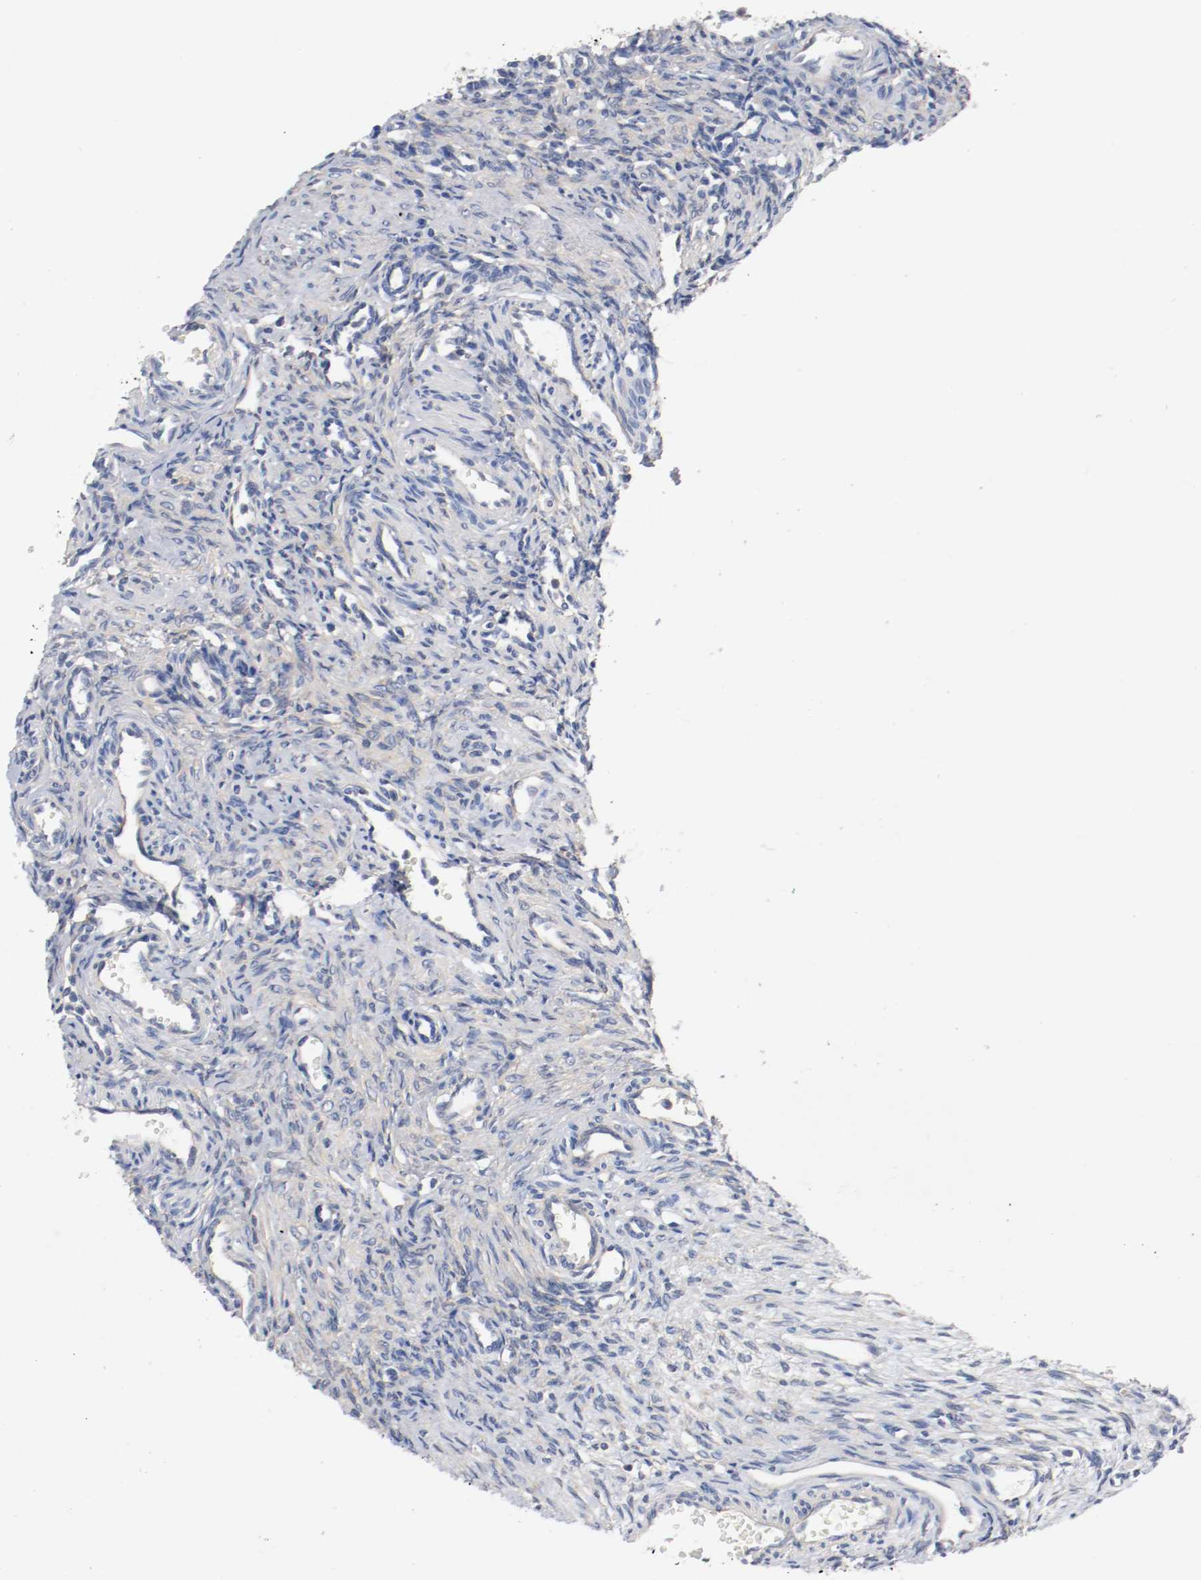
{"staining": {"intensity": "negative", "quantity": "none", "location": "none"}, "tissue": "ovary", "cell_type": "Follicle cells", "image_type": "normal", "snomed": [{"axis": "morphology", "description": "Normal tissue, NOS"}, {"axis": "topography", "description": "Ovary"}], "caption": "Immunohistochemistry (IHC) micrograph of benign ovary stained for a protein (brown), which exhibits no expression in follicle cells. (Stains: DAB (3,3'-diaminobenzidine) immunohistochemistry (IHC) with hematoxylin counter stain, Microscopy: brightfield microscopy at high magnification).", "gene": "HGS", "patient": {"sex": "female", "age": 33}}